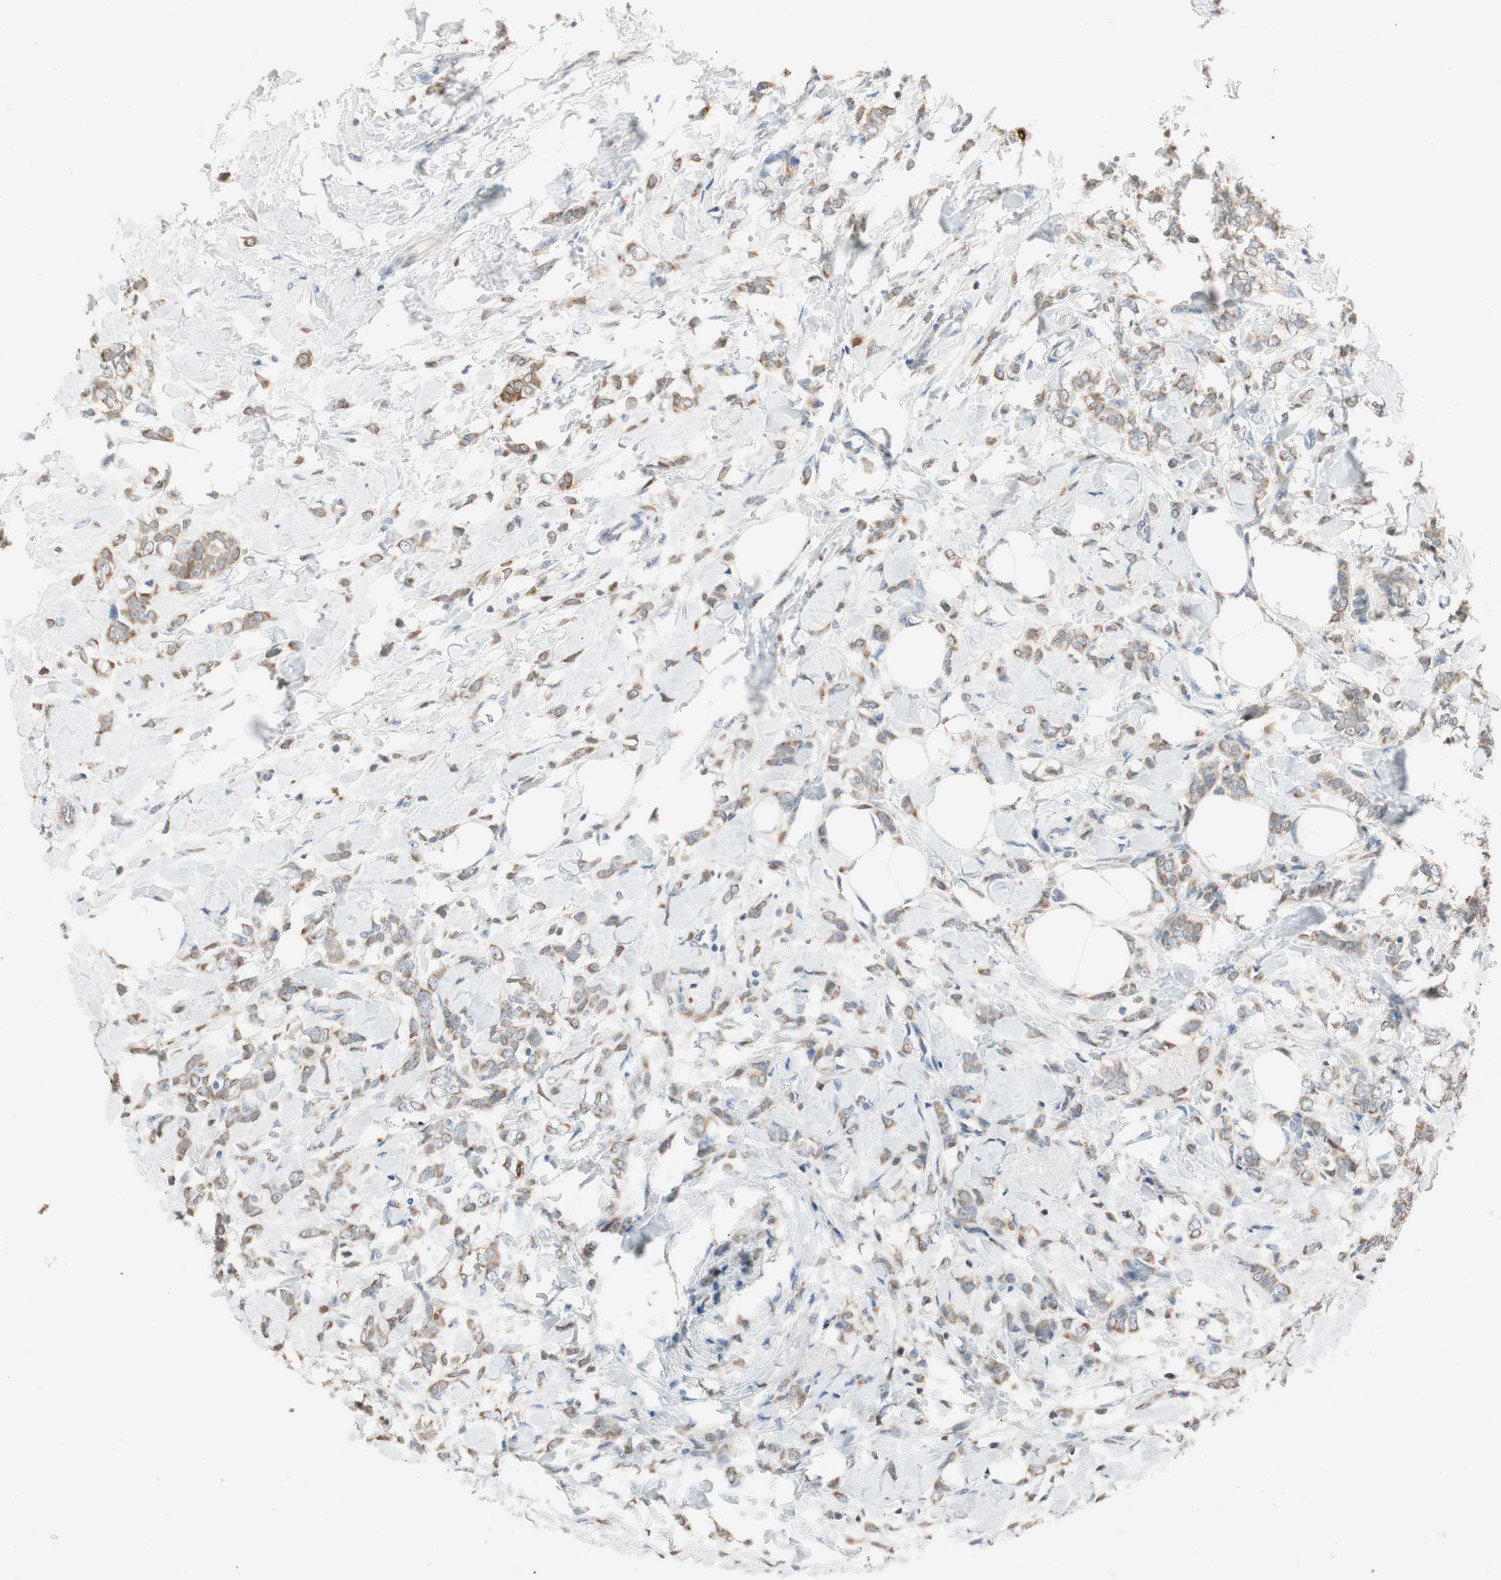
{"staining": {"intensity": "weak", "quantity": ">75%", "location": "cytoplasmic/membranous"}, "tissue": "breast cancer", "cell_type": "Tumor cells", "image_type": "cancer", "snomed": [{"axis": "morphology", "description": "Lobular carcinoma, in situ"}, {"axis": "morphology", "description": "Lobular carcinoma"}, {"axis": "topography", "description": "Breast"}], "caption": "Protein expression analysis of breast lobular carcinoma shows weak cytoplasmic/membranous staining in approximately >75% of tumor cells. (brown staining indicates protein expression, while blue staining denotes nuclei).", "gene": "SERPINB5", "patient": {"sex": "female", "age": 41}}